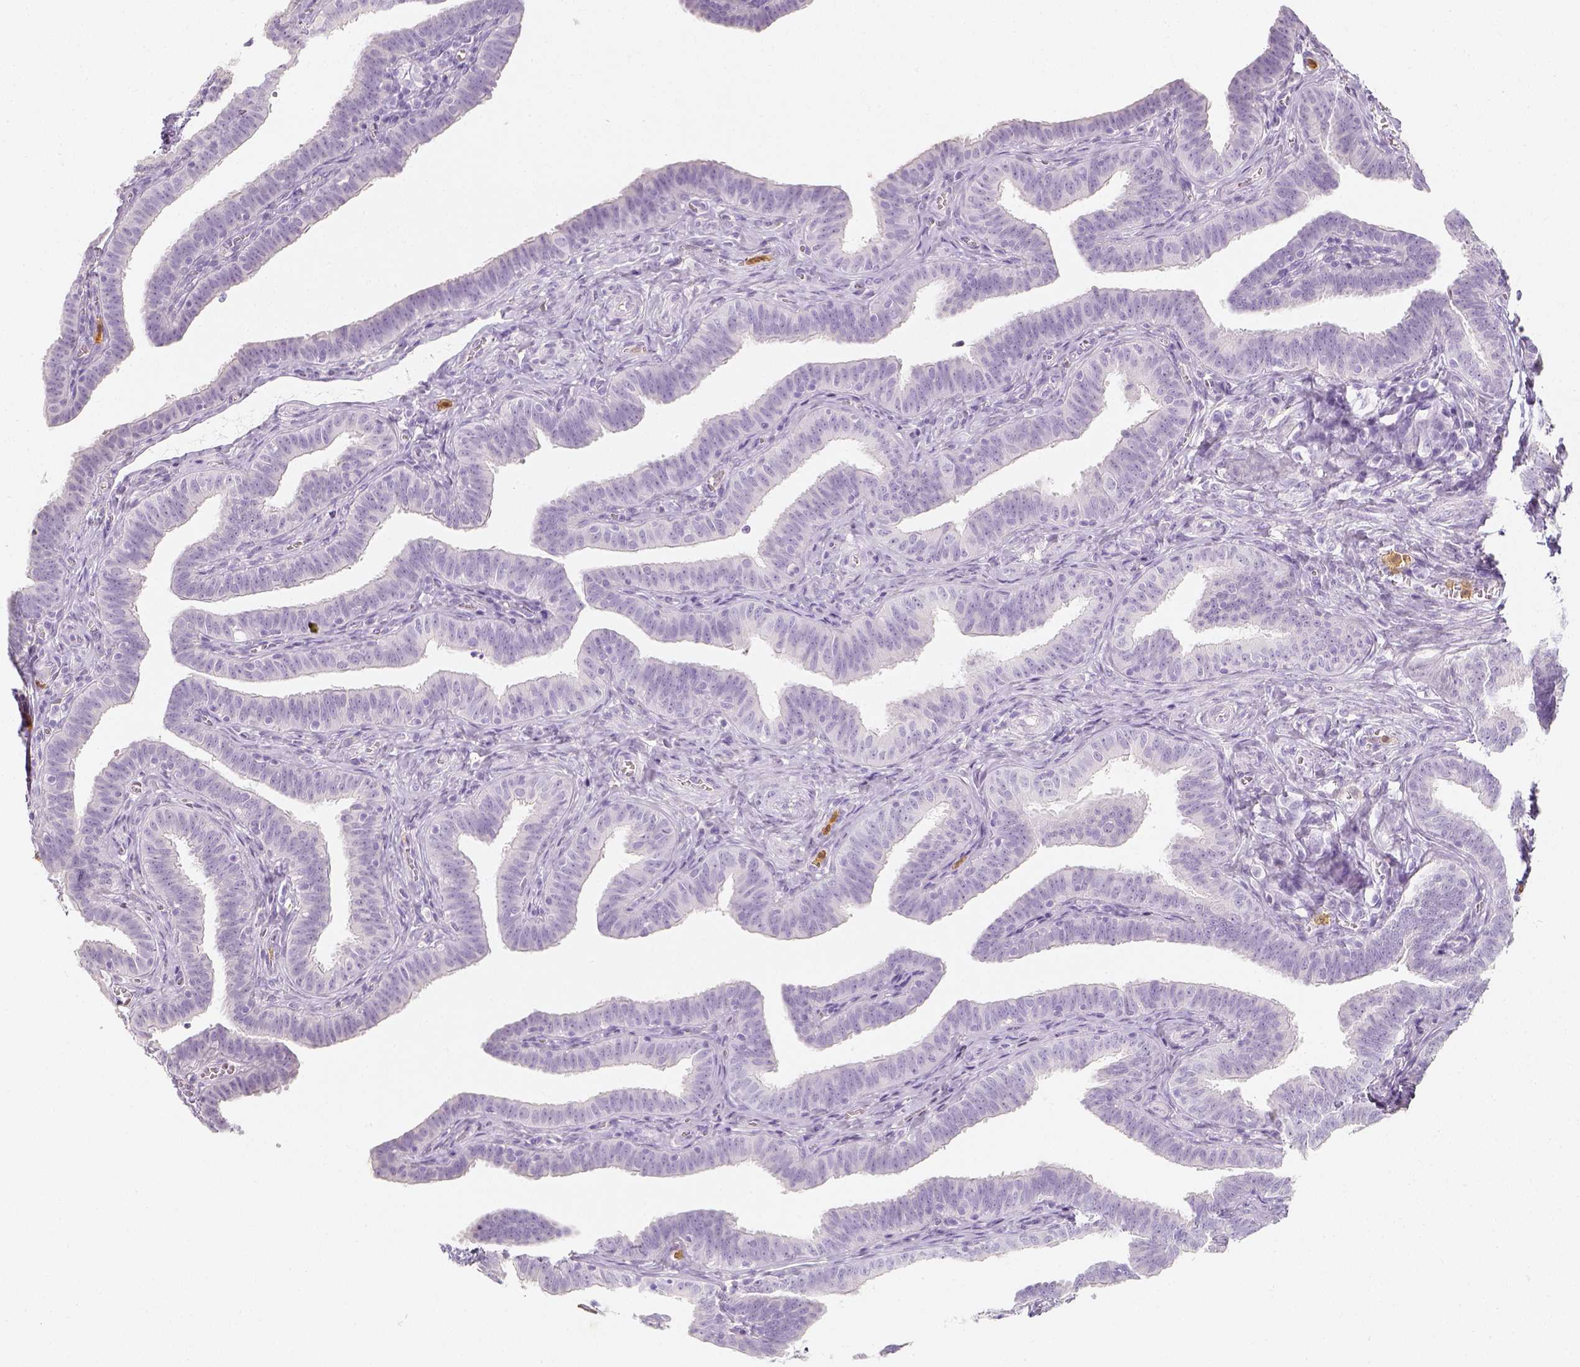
{"staining": {"intensity": "negative", "quantity": "none", "location": "none"}, "tissue": "fallopian tube", "cell_type": "Glandular cells", "image_type": "normal", "snomed": [{"axis": "morphology", "description": "Normal tissue, NOS"}, {"axis": "topography", "description": "Fallopian tube"}], "caption": "Immunohistochemical staining of unremarkable fallopian tube displays no significant positivity in glandular cells. Brightfield microscopy of immunohistochemistry (IHC) stained with DAB (brown) and hematoxylin (blue), captured at high magnification.", "gene": "NECAB2", "patient": {"sex": "female", "age": 25}}